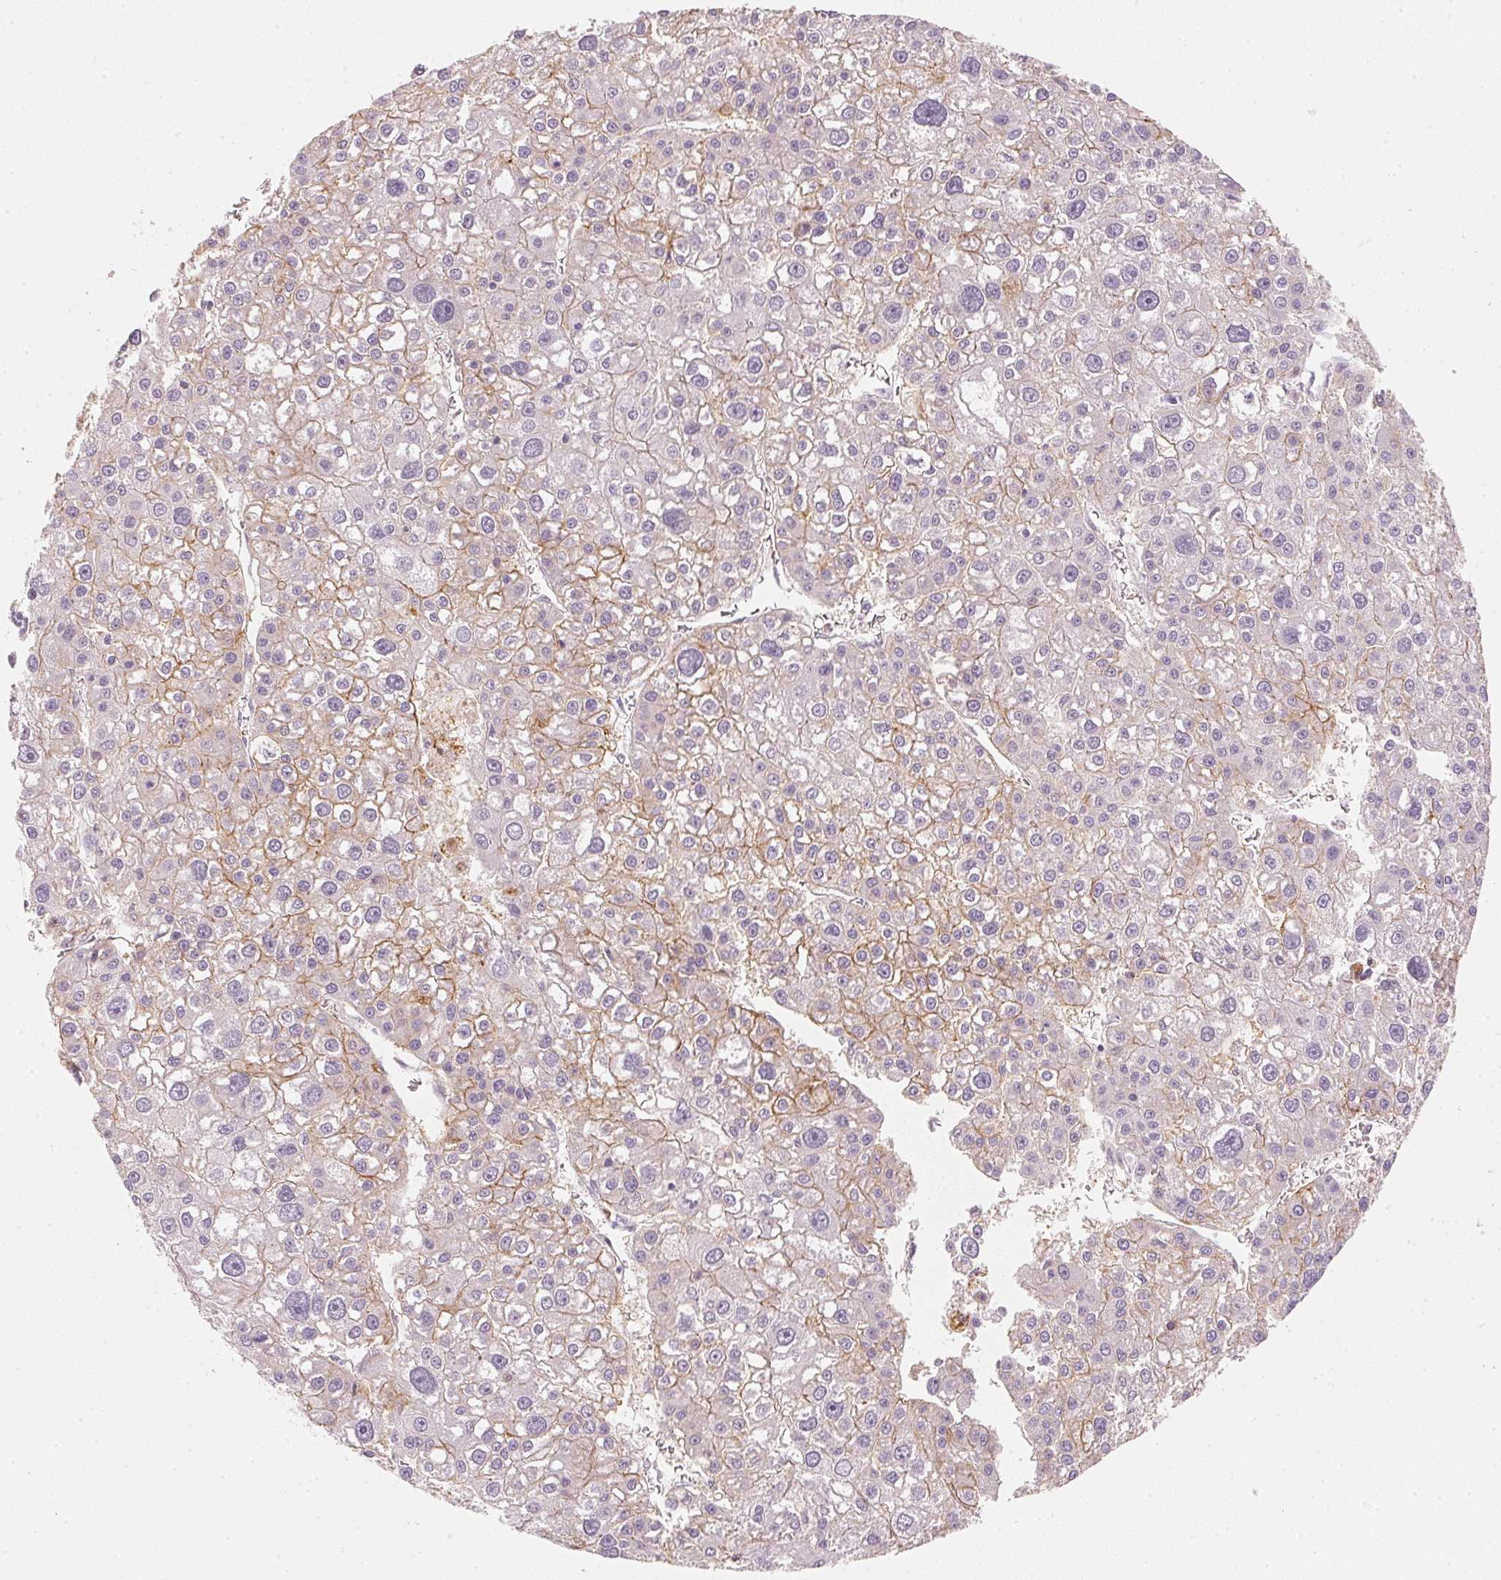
{"staining": {"intensity": "moderate", "quantity": "<25%", "location": "cytoplasmic/membranous"}, "tissue": "liver cancer", "cell_type": "Tumor cells", "image_type": "cancer", "snomed": [{"axis": "morphology", "description": "Carcinoma, Hepatocellular, NOS"}, {"axis": "topography", "description": "Liver"}], "caption": "IHC (DAB (3,3'-diaminobenzidine)) staining of human liver hepatocellular carcinoma exhibits moderate cytoplasmic/membranous protein staining in about <25% of tumor cells. (Stains: DAB in brown, nuclei in blue, Microscopy: brightfield microscopy at high magnification).", "gene": "RMDN2", "patient": {"sex": "male", "age": 73}}